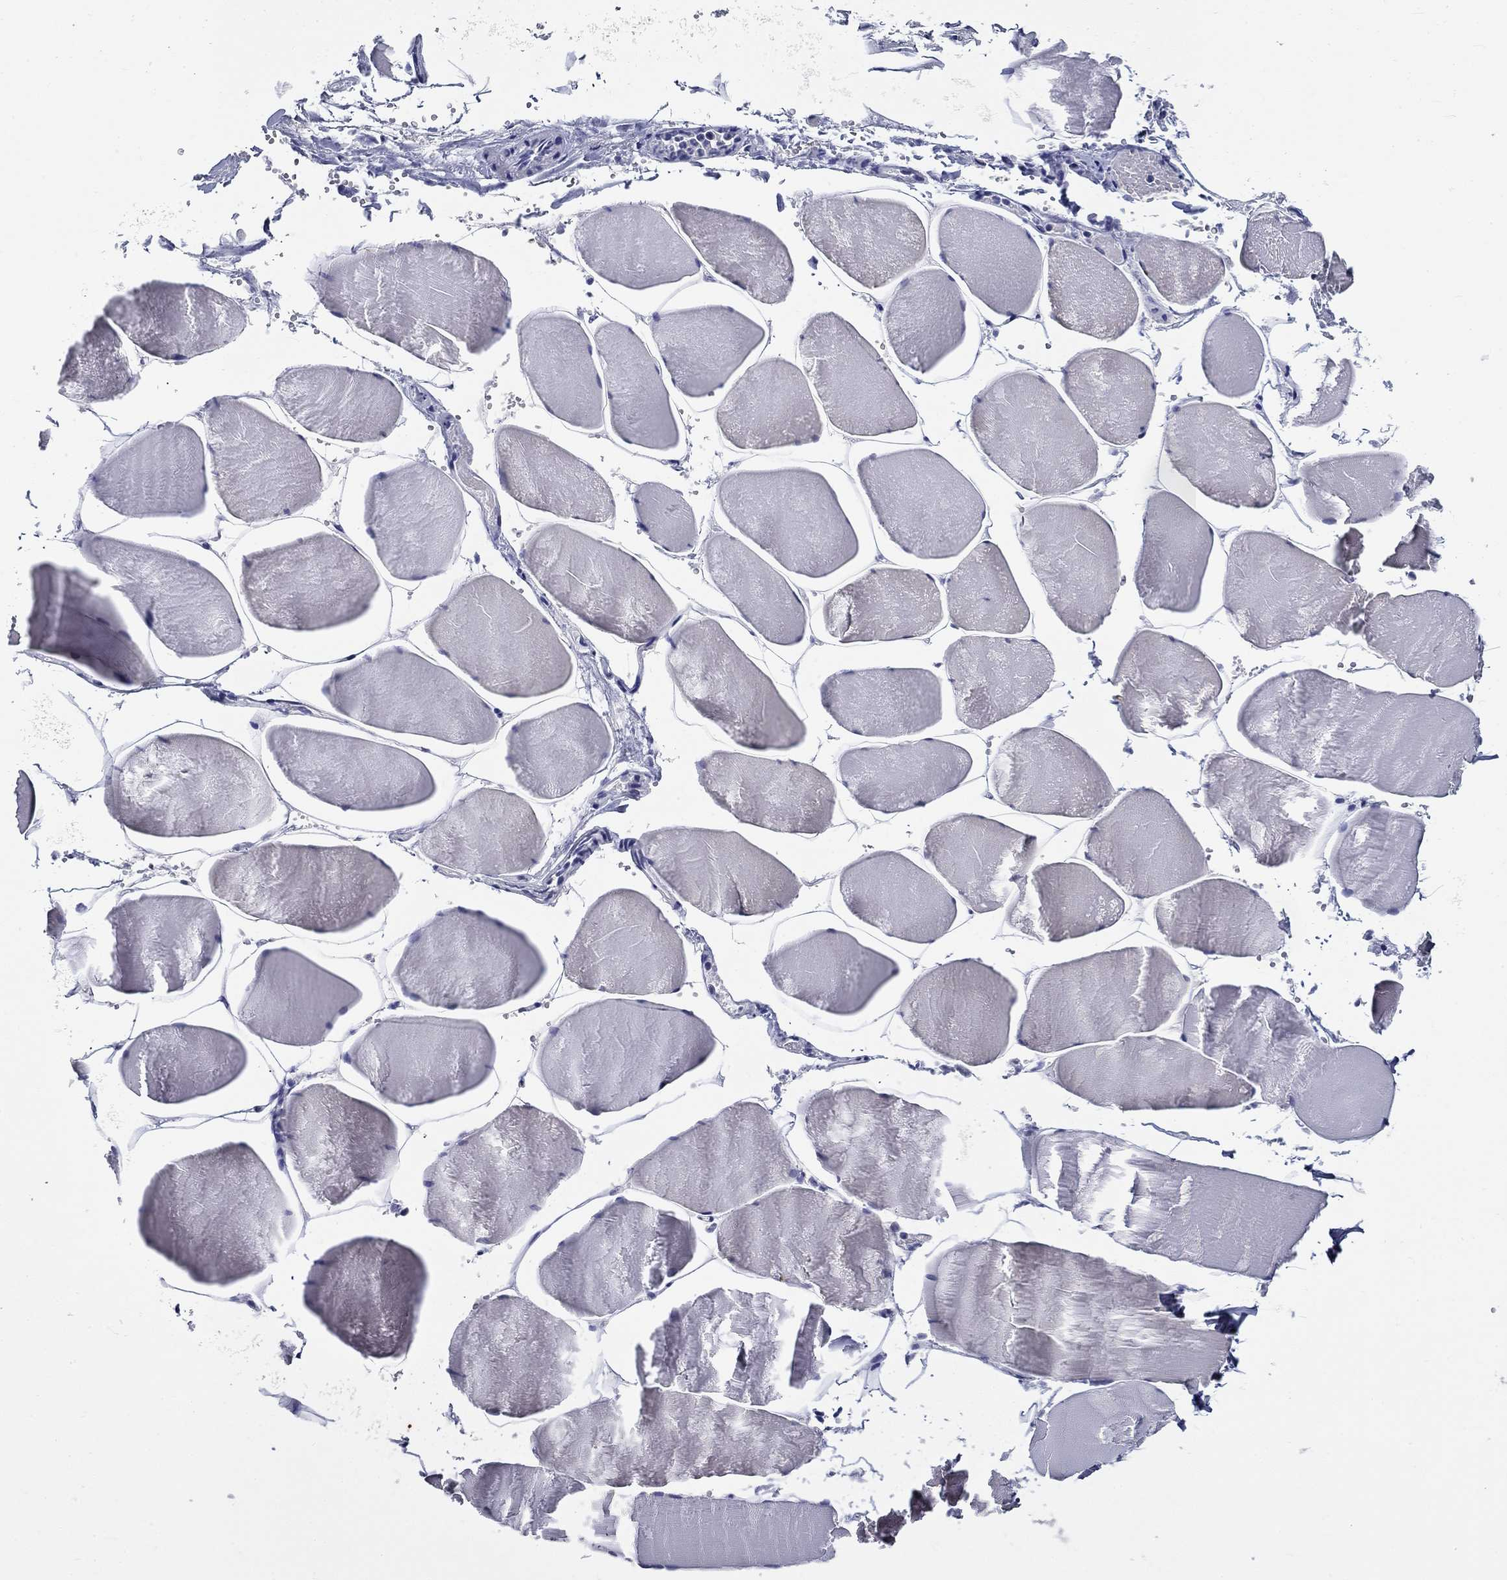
{"staining": {"intensity": "moderate", "quantity": "<25%", "location": "cytoplasmic/membranous"}, "tissue": "skeletal muscle", "cell_type": "Myocytes", "image_type": "normal", "snomed": [{"axis": "morphology", "description": "Normal tissue, NOS"}, {"axis": "morphology", "description": "Malignant melanoma, Metastatic site"}, {"axis": "topography", "description": "Skeletal muscle"}], "caption": "Moderate cytoplasmic/membranous staining for a protein is appreciated in about <25% of myocytes of normal skeletal muscle using immunohistochemistry.", "gene": "POU2F2", "patient": {"sex": "male", "age": 50}}